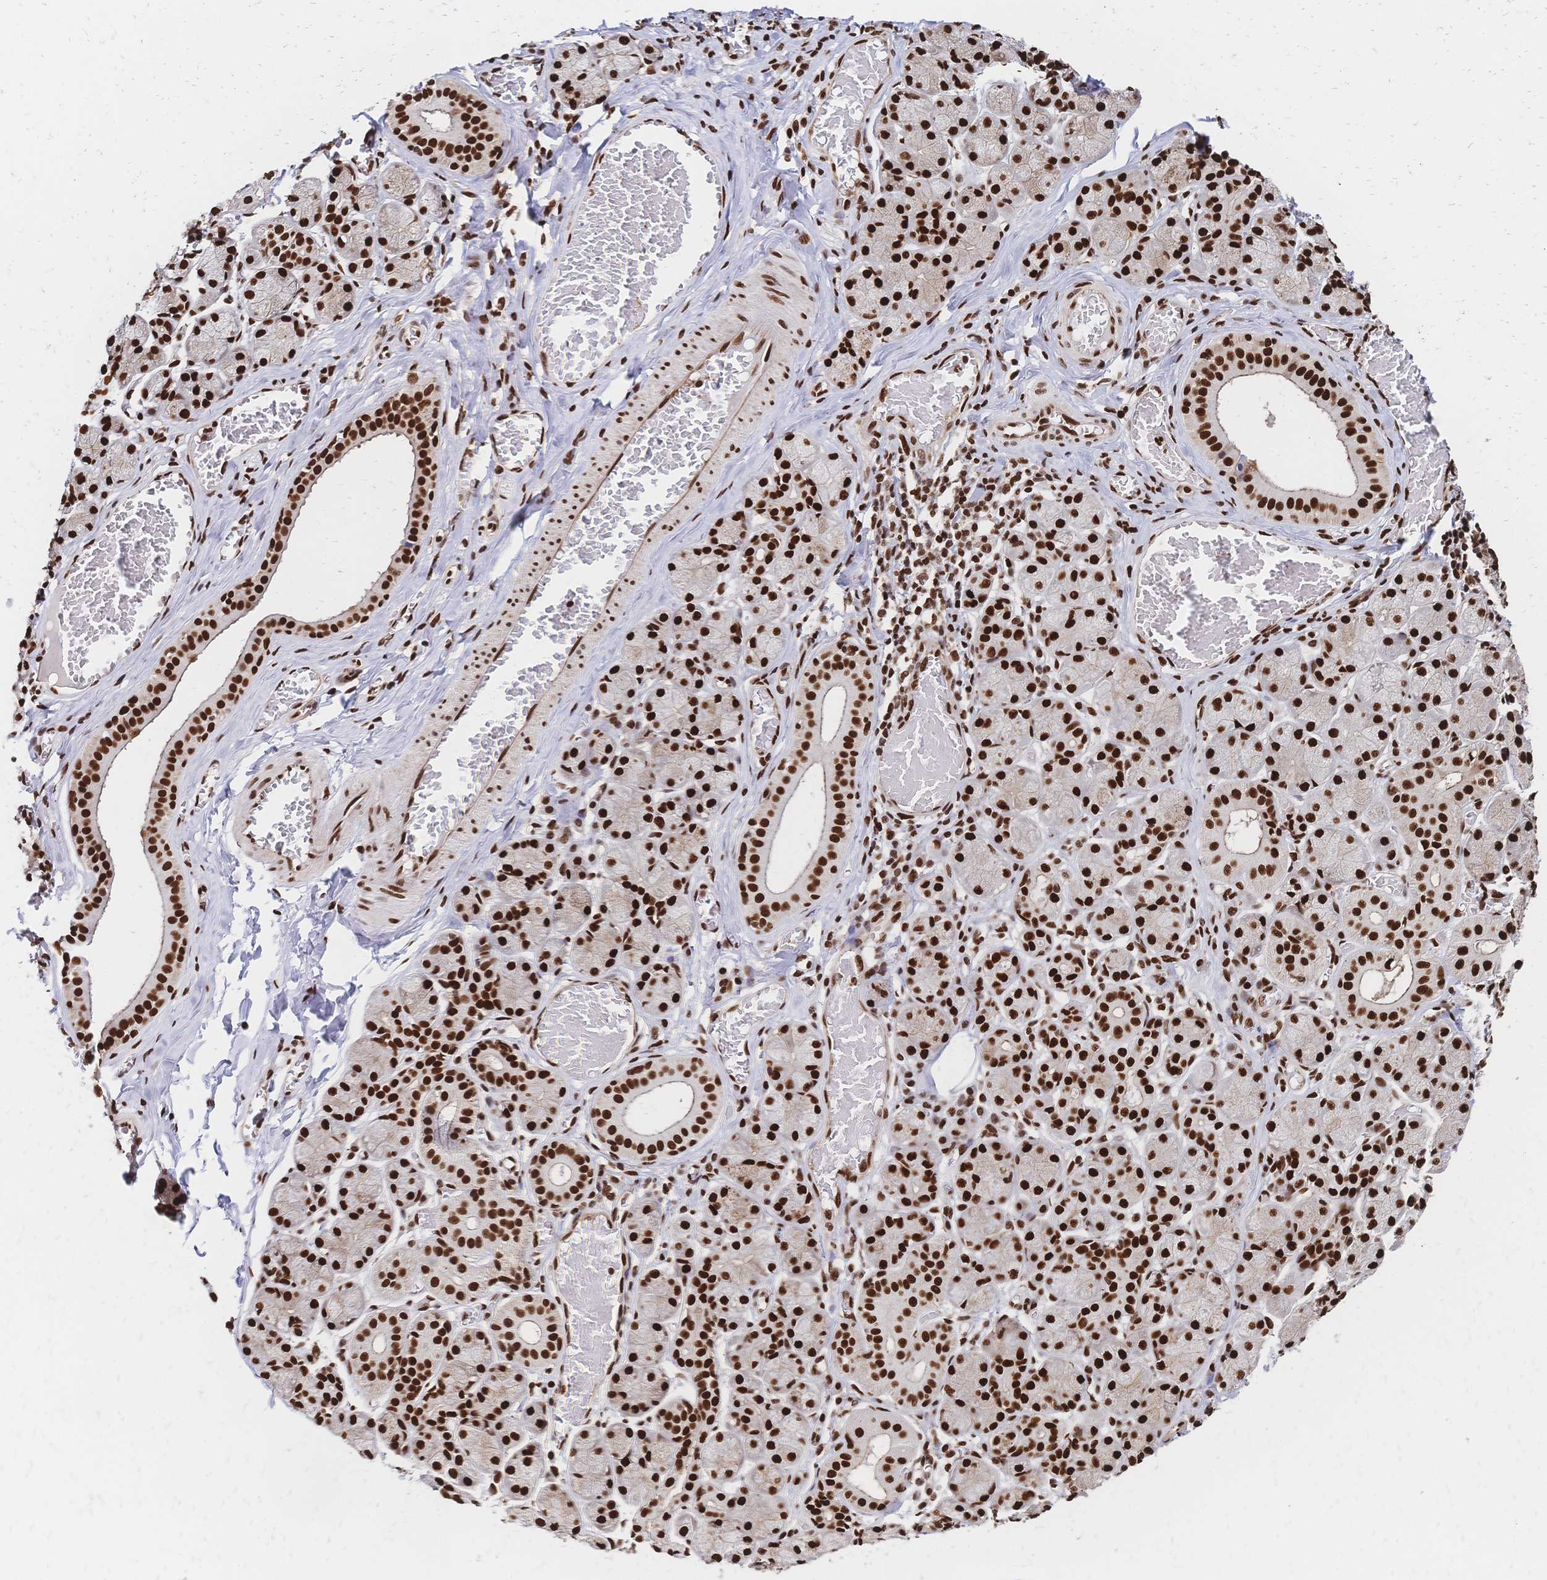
{"staining": {"intensity": "strong", "quantity": ">75%", "location": "nuclear"}, "tissue": "salivary gland", "cell_type": "Glandular cells", "image_type": "normal", "snomed": [{"axis": "morphology", "description": "Normal tissue, NOS"}, {"axis": "topography", "description": "Salivary gland"}], "caption": "Immunohistochemistry (IHC) photomicrograph of unremarkable salivary gland stained for a protein (brown), which demonstrates high levels of strong nuclear staining in about >75% of glandular cells.", "gene": "HDGF", "patient": {"sex": "female", "age": 24}}